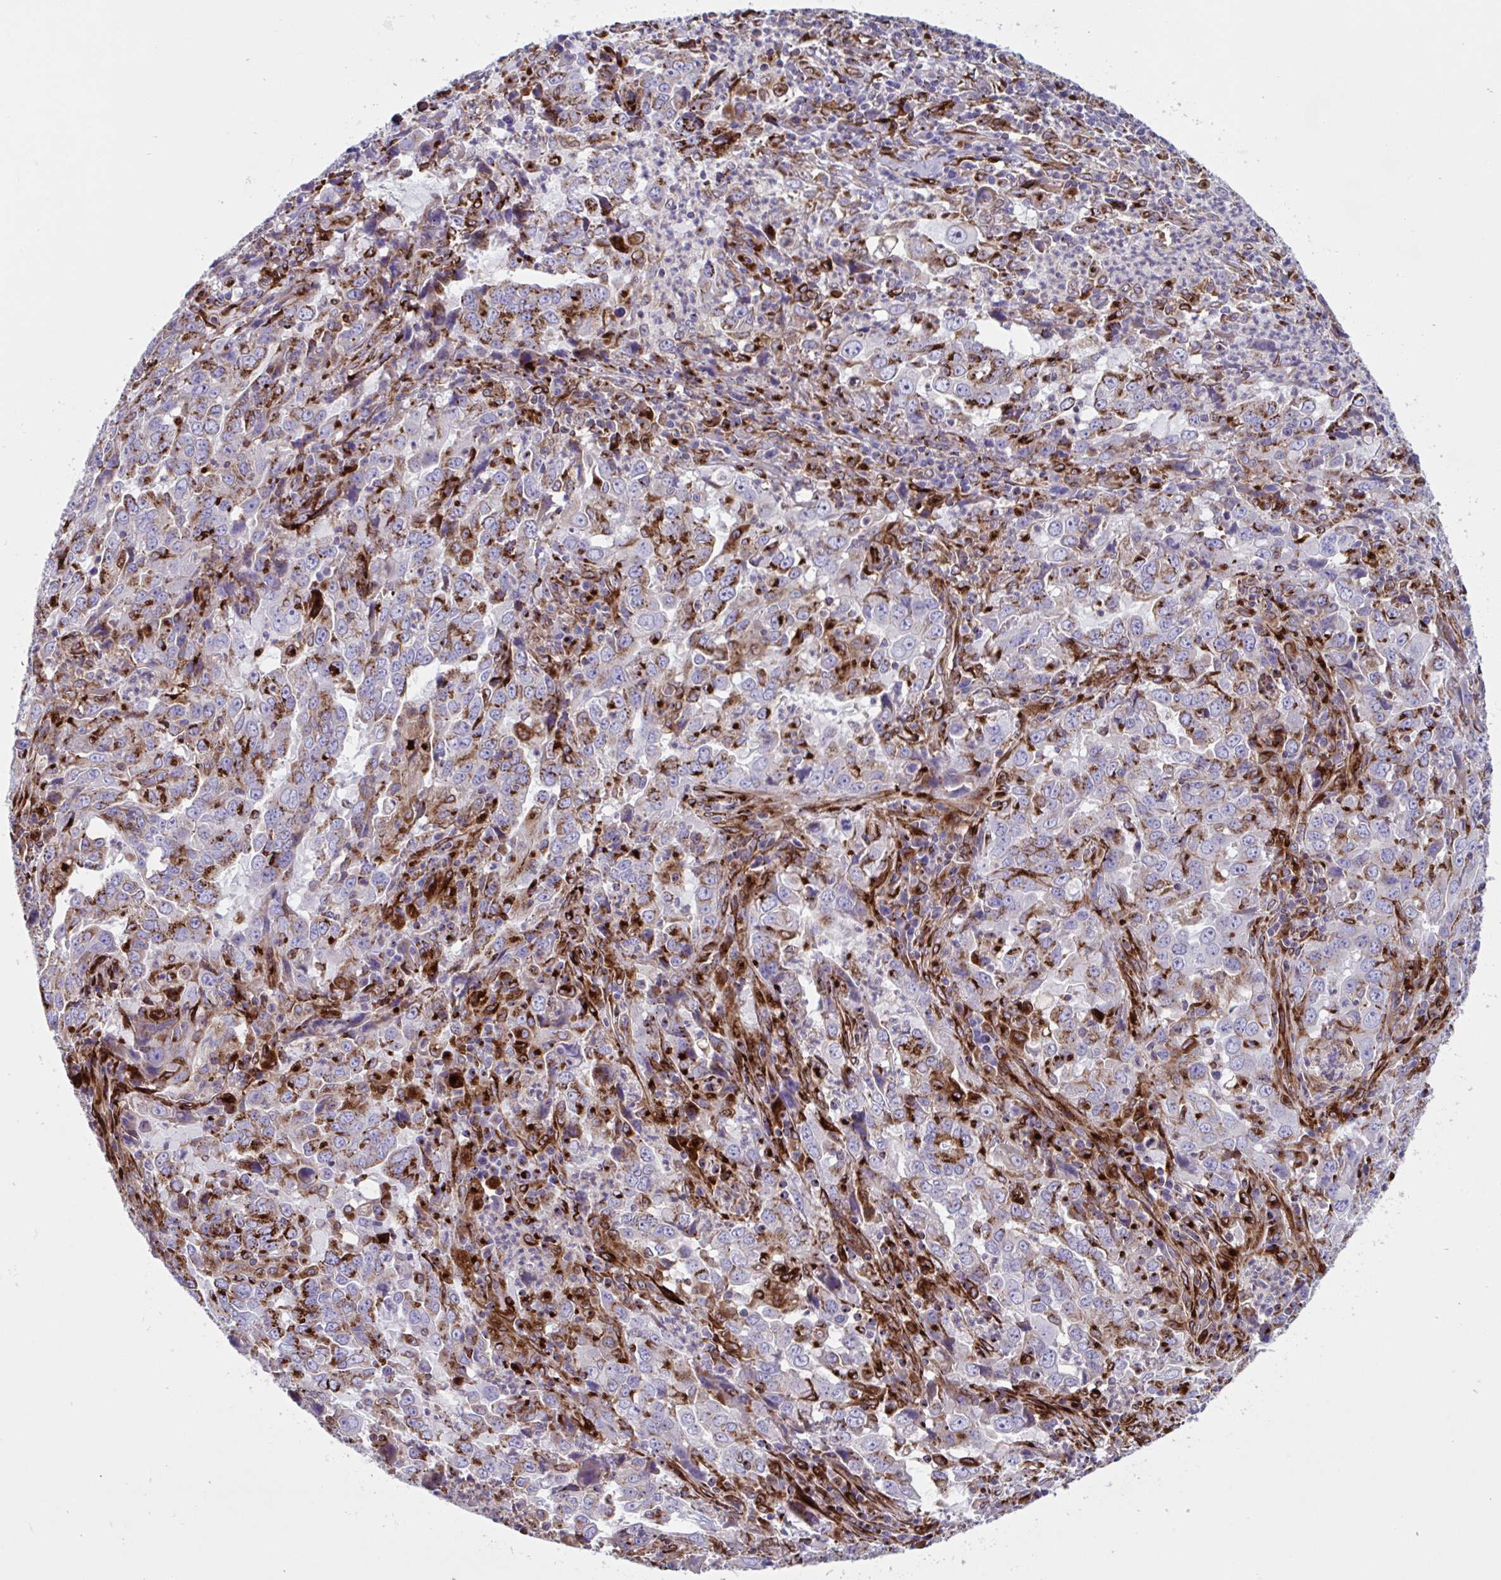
{"staining": {"intensity": "moderate", "quantity": "25%-75%", "location": "cytoplasmic/membranous"}, "tissue": "lung cancer", "cell_type": "Tumor cells", "image_type": "cancer", "snomed": [{"axis": "morphology", "description": "Adenocarcinoma, NOS"}, {"axis": "topography", "description": "Lung"}], "caption": "This is an image of immunohistochemistry (IHC) staining of lung cancer (adenocarcinoma), which shows moderate expression in the cytoplasmic/membranous of tumor cells.", "gene": "RFK", "patient": {"sex": "male", "age": 67}}